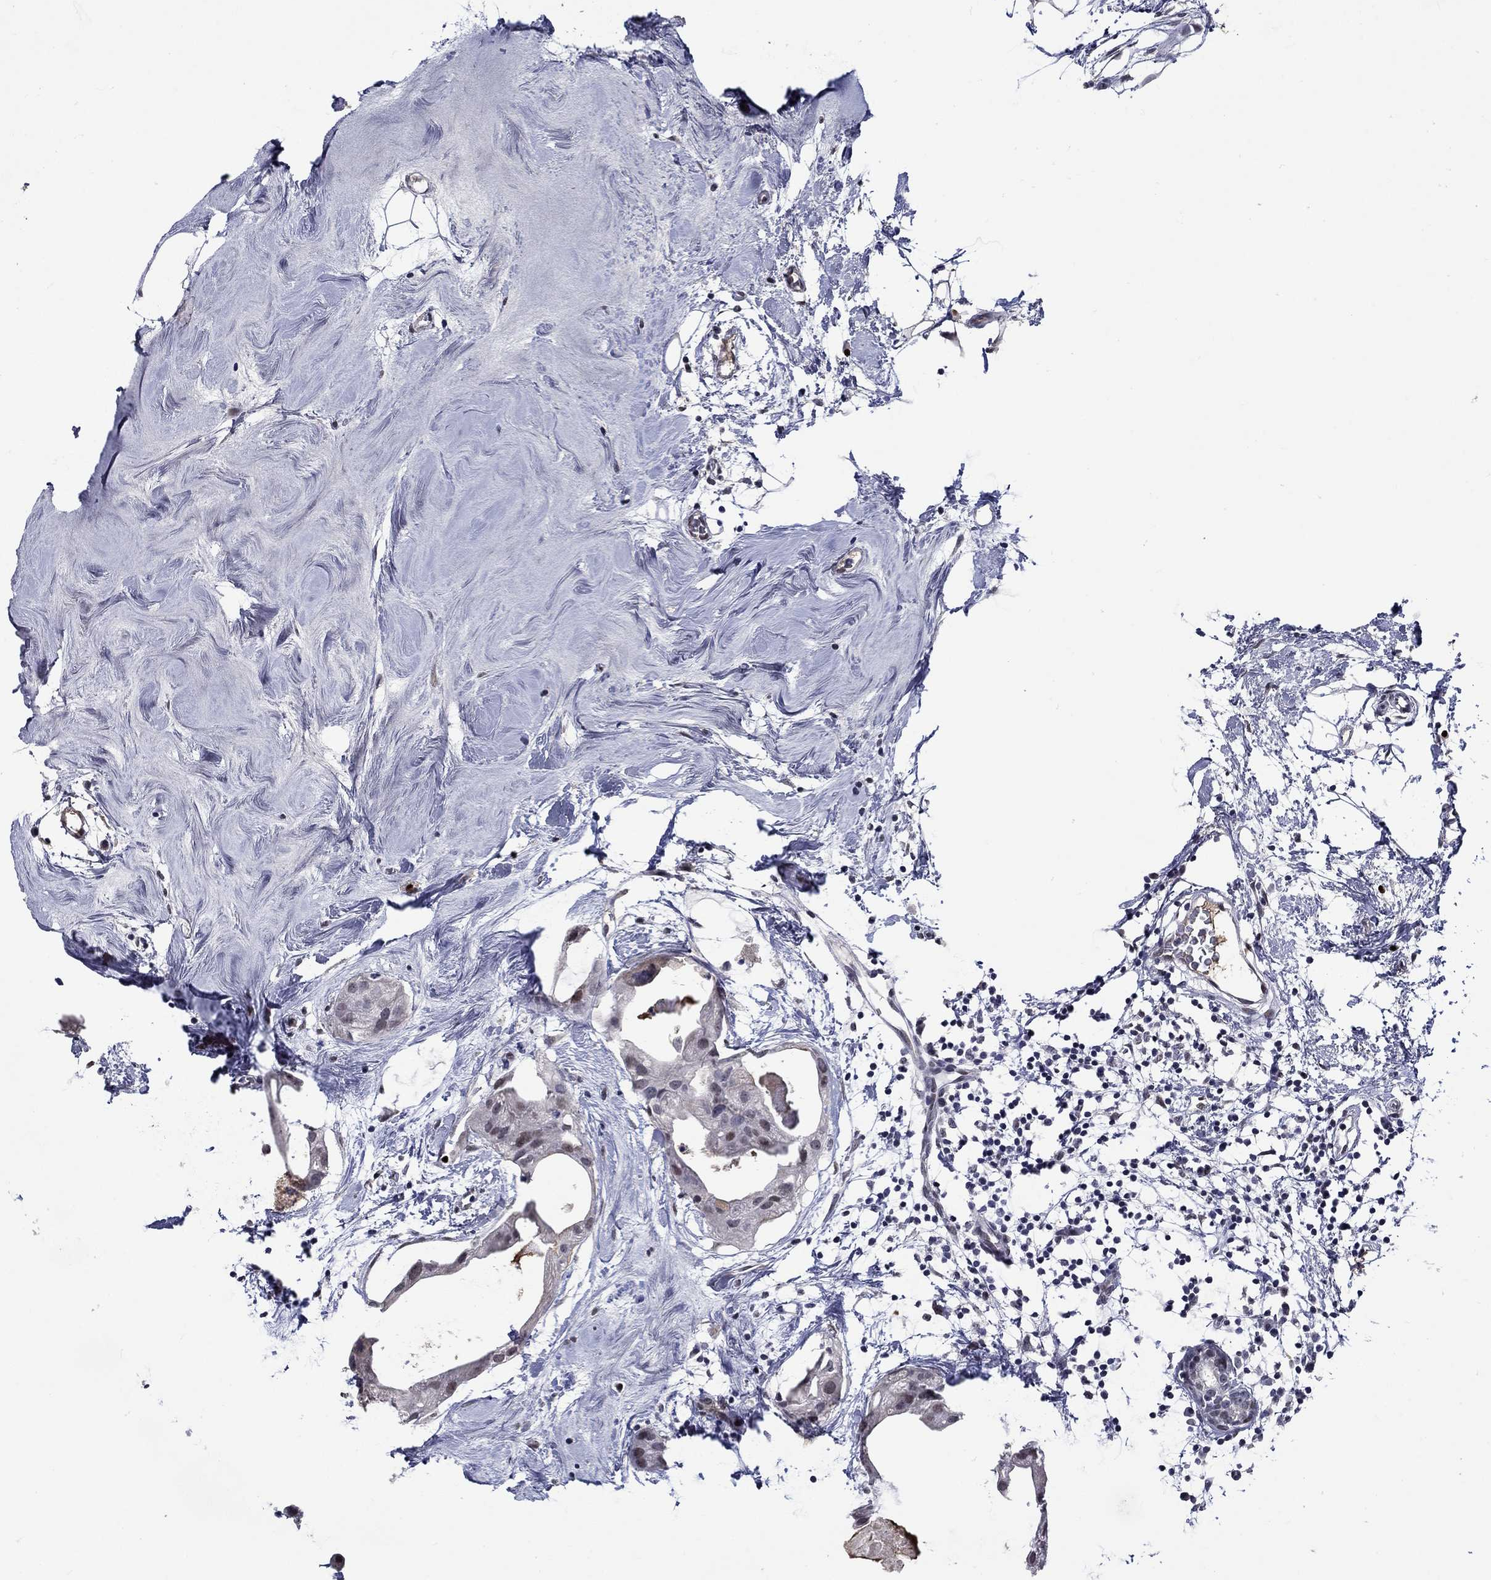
{"staining": {"intensity": "moderate", "quantity": "<25%", "location": "nuclear"}, "tissue": "breast cancer", "cell_type": "Tumor cells", "image_type": "cancer", "snomed": [{"axis": "morphology", "description": "Normal tissue, NOS"}, {"axis": "morphology", "description": "Duct carcinoma"}, {"axis": "topography", "description": "Breast"}], "caption": "The histopathology image shows immunohistochemical staining of breast infiltrating ductal carcinoma. There is moderate nuclear staining is seen in about <25% of tumor cells. (DAB = brown stain, brightfield microscopy at high magnification).", "gene": "GATA2", "patient": {"sex": "female", "age": 40}}